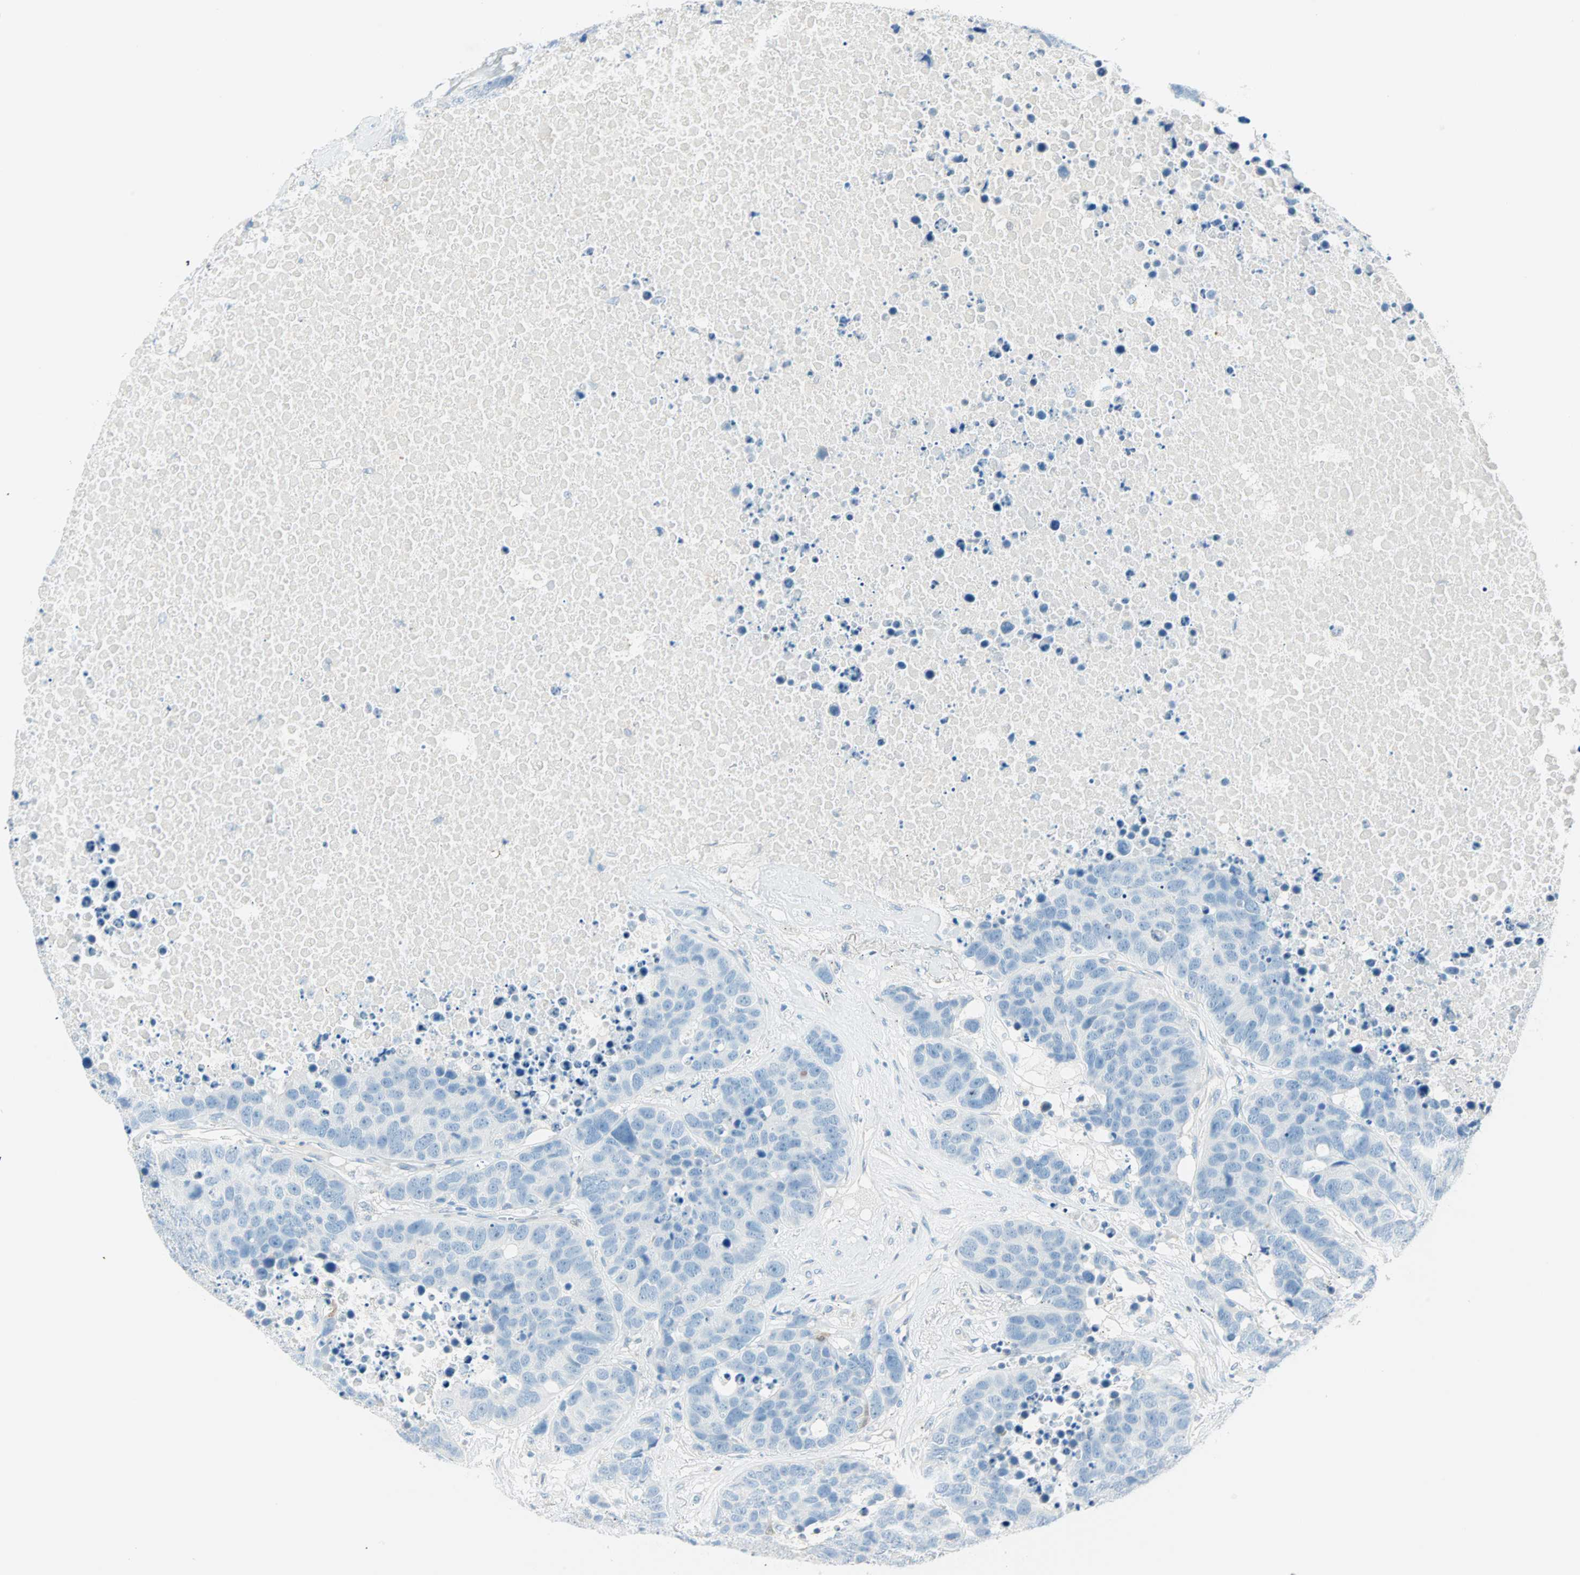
{"staining": {"intensity": "negative", "quantity": "none", "location": "none"}, "tissue": "carcinoid", "cell_type": "Tumor cells", "image_type": "cancer", "snomed": [{"axis": "morphology", "description": "Carcinoid, malignant, NOS"}, {"axis": "topography", "description": "Lung"}], "caption": "Immunohistochemical staining of malignant carcinoid exhibits no significant positivity in tumor cells.", "gene": "S100A1", "patient": {"sex": "male", "age": 60}}